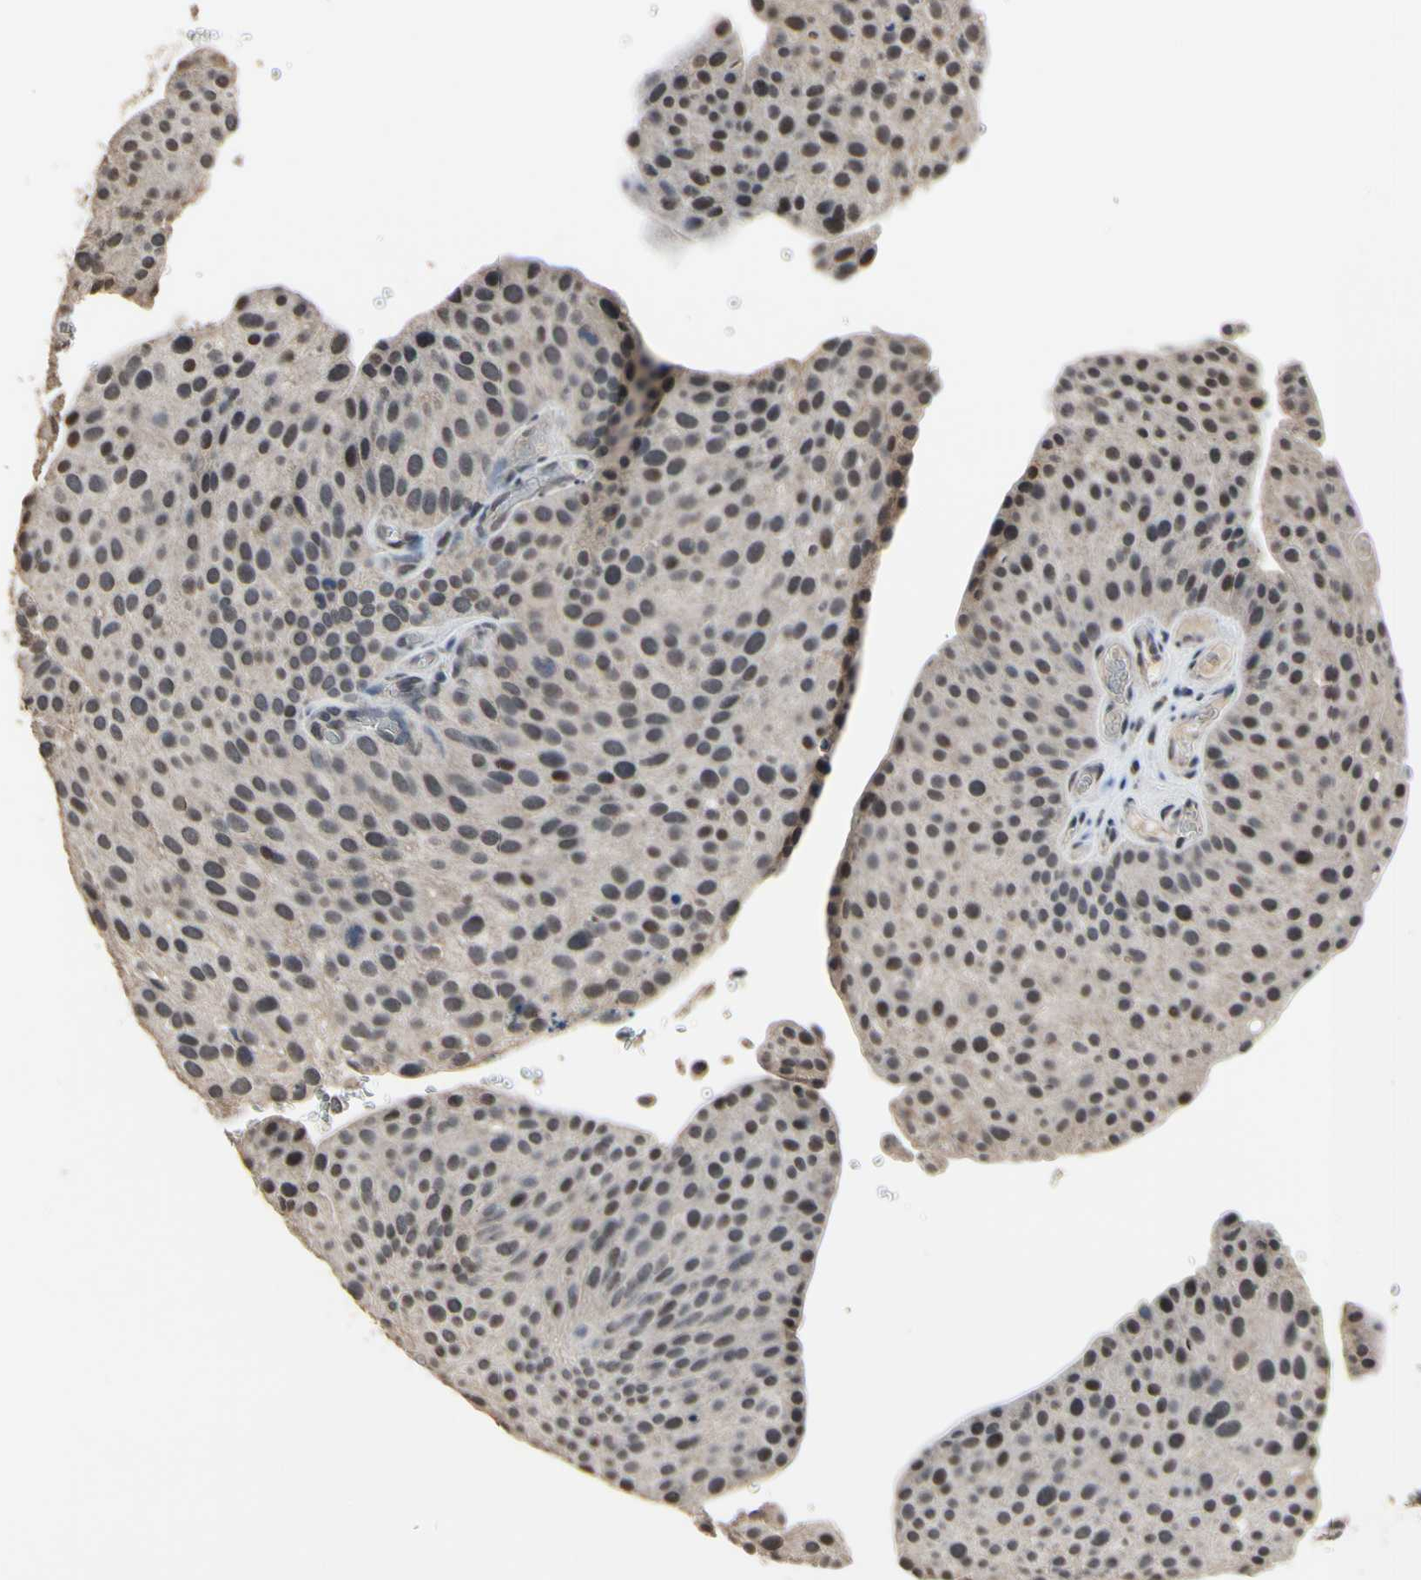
{"staining": {"intensity": "moderate", "quantity": "25%-75%", "location": "nuclear"}, "tissue": "urothelial cancer", "cell_type": "Tumor cells", "image_type": "cancer", "snomed": [{"axis": "morphology", "description": "Urothelial carcinoma, Low grade"}, {"axis": "topography", "description": "Smooth muscle"}, {"axis": "topography", "description": "Urinary bladder"}], "caption": "Immunohistochemical staining of human low-grade urothelial carcinoma demonstrates medium levels of moderate nuclear protein expression in approximately 25%-75% of tumor cells.", "gene": "ZNF174", "patient": {"sex": "male", "age": 60}}